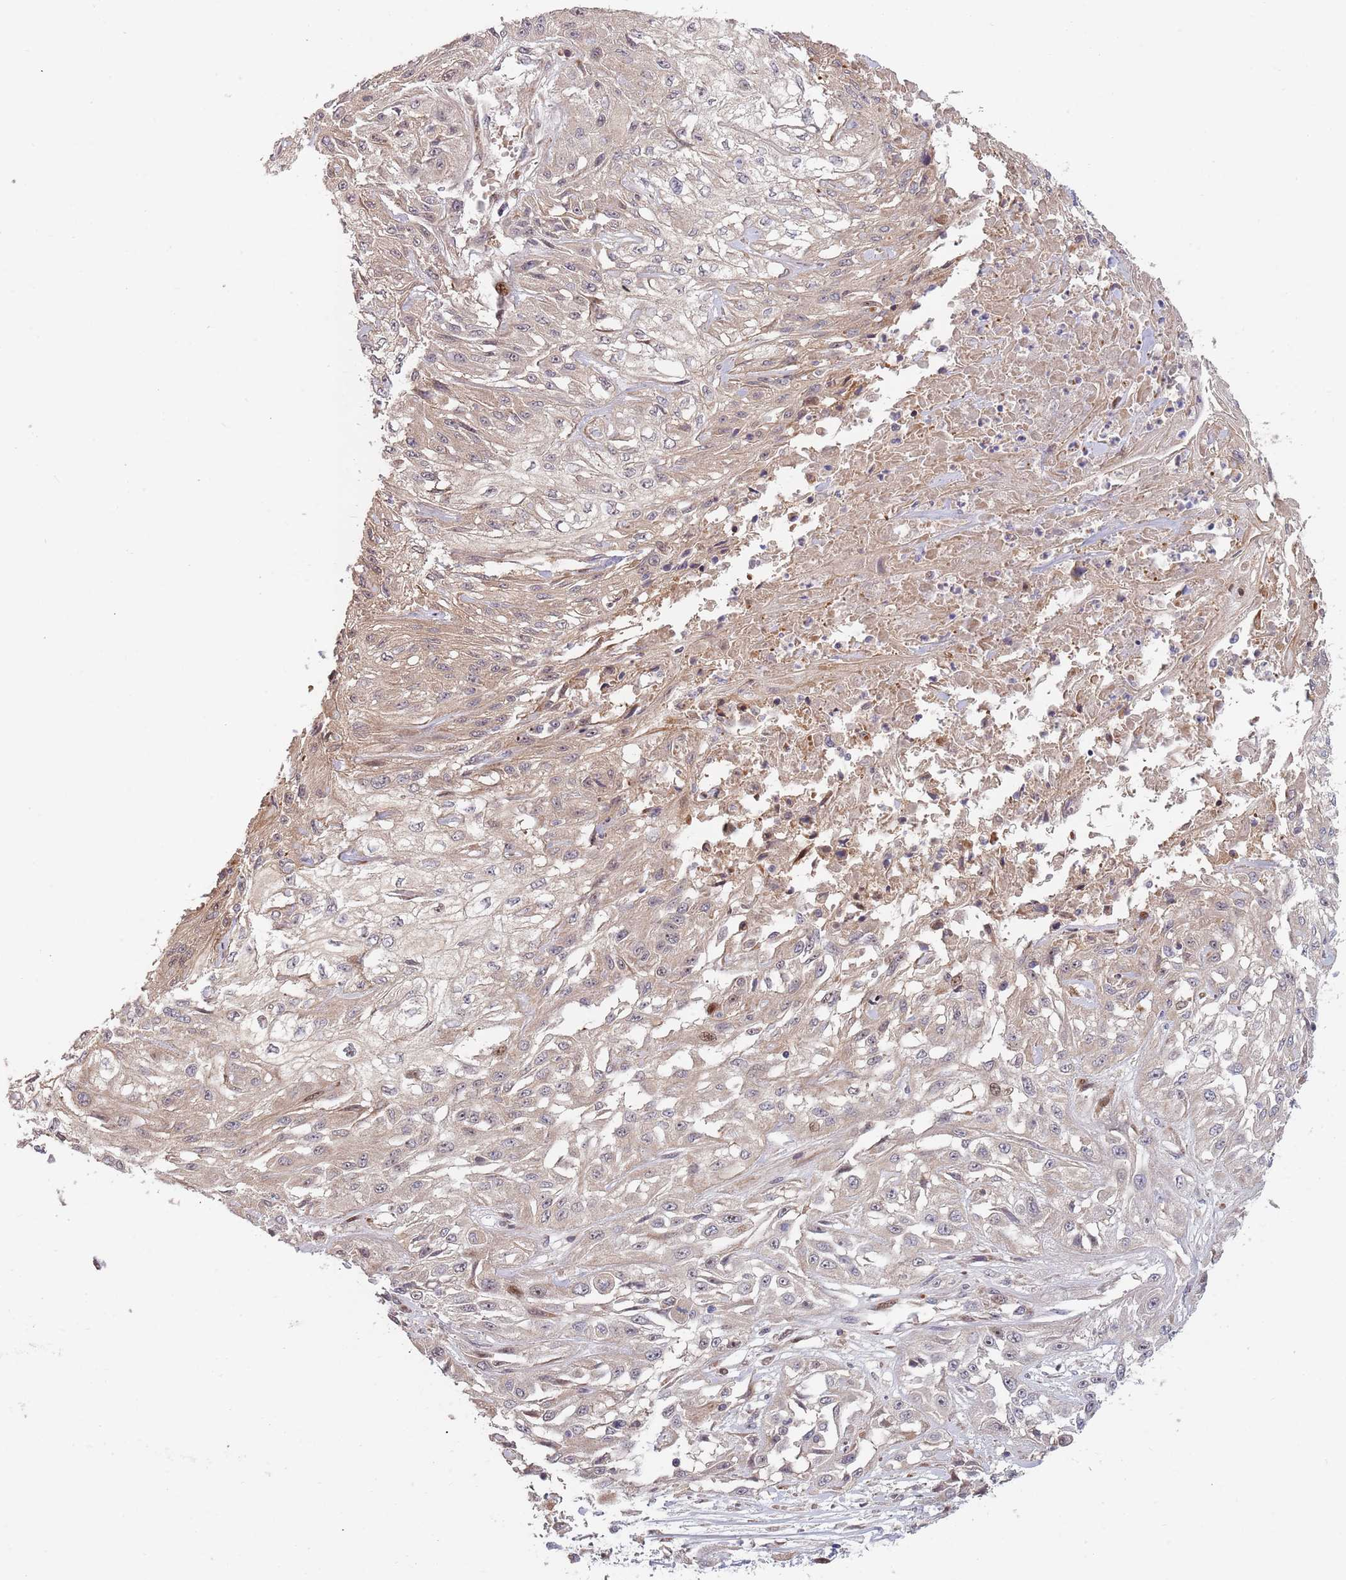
{"staining": {"intensity": "weak", "quantity": "<25%", "location": "cytoplasmic/membranous"}, "tissue": "skin cancer", "cell_type": "Tumor cells", "image_type": "cancer", "snomed": [{"axis": "morphology", "description": "Squamous cell carcinoma, NOS"}, {"axis": "morphology", "description": "Squamous cell carcinoma, metastatic, NOS"}, {"axis": "topography", "description": "Skin"}, {"axis": "topography", "description": "Lymph node"}], "caption": "Skin metastatic squamous cell carcinoma was stained to show a protein in brown. There is no significant staining in tumor cells. Brightfield microscopy of IHC stained with DAB (brown) and hematoxylin (blue), captured at high magnification.", "gene": "SYNDIG1L", "patient": {"sex": "male", "age": 75}}